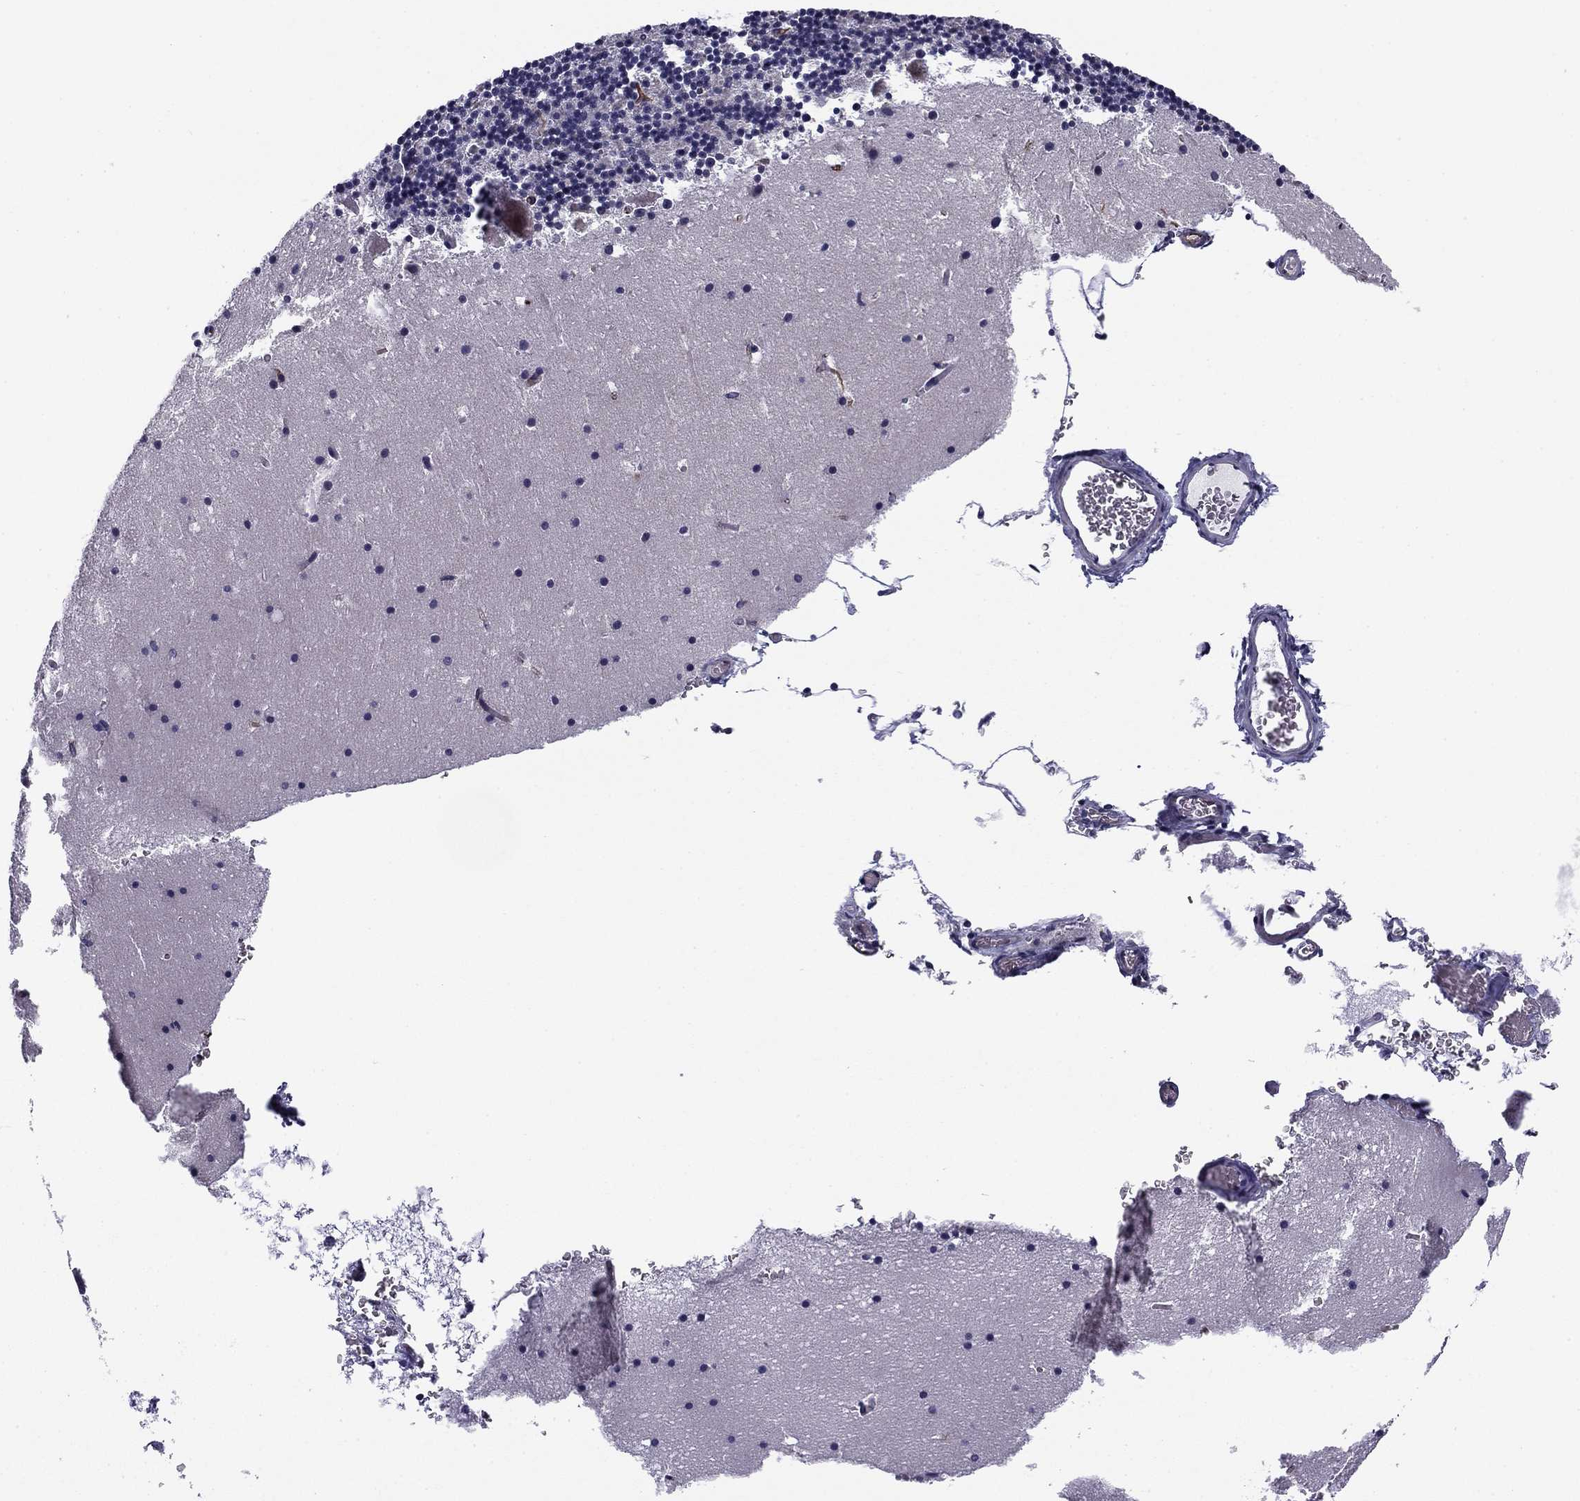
{"staining": {"intensity": "negative", "quantity": "none", "location": "none"}, "tissue": "cerebellum", "cell_type": "Cells in granular layer", "image_type": "normal", "snomed": [{"axis": "morphology", "description": "Normal tissue, NOS"}, {"axis": "topography", "description": "Cerebellum"}], "caption": "High power microscopy micrograph of an IHC histopathology image of benign cerebellum, revealing no significant expression in cells in granular layer.", "gene": "ANKS4B", "patient": {"sex": "male", "age": 37}}